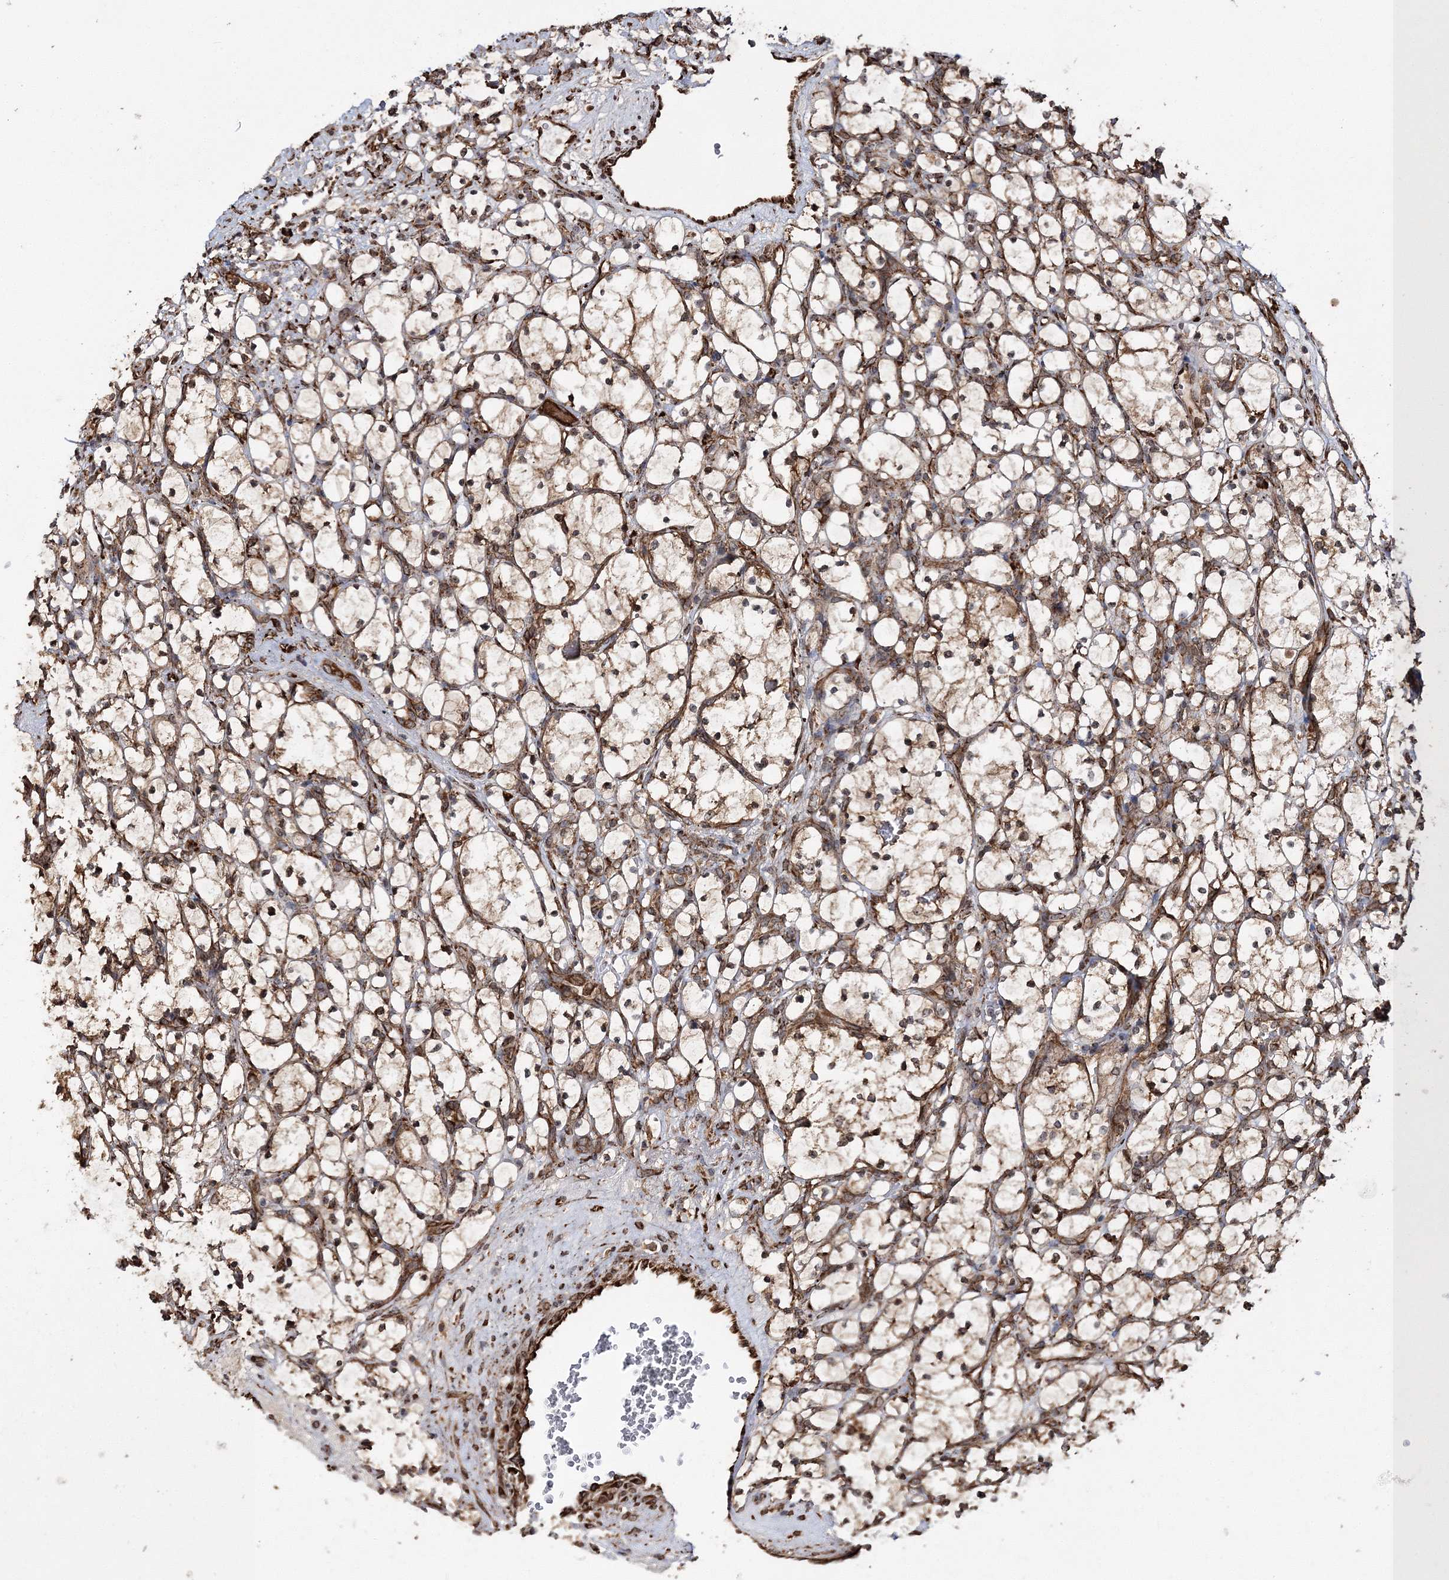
{"staining": {"intensity": "moderate", "quantity": ">75%", "location": "cytoplasmic/membranous"}, "tissue": "renal cancer", "cell_type": "Tumor cells", "image_type": "cancer", "snomed": [{"axis": "morphology", "description": "Adenocarcinoma, NOS"}, {"axis": "topography", "description": "Kidney"}], "caption": "Human renal cancer stained with a protein marker reveals moderate staining in tumor cells.", "gene": "SCRN3", "patient": {"sex": "female", "age": 69}}